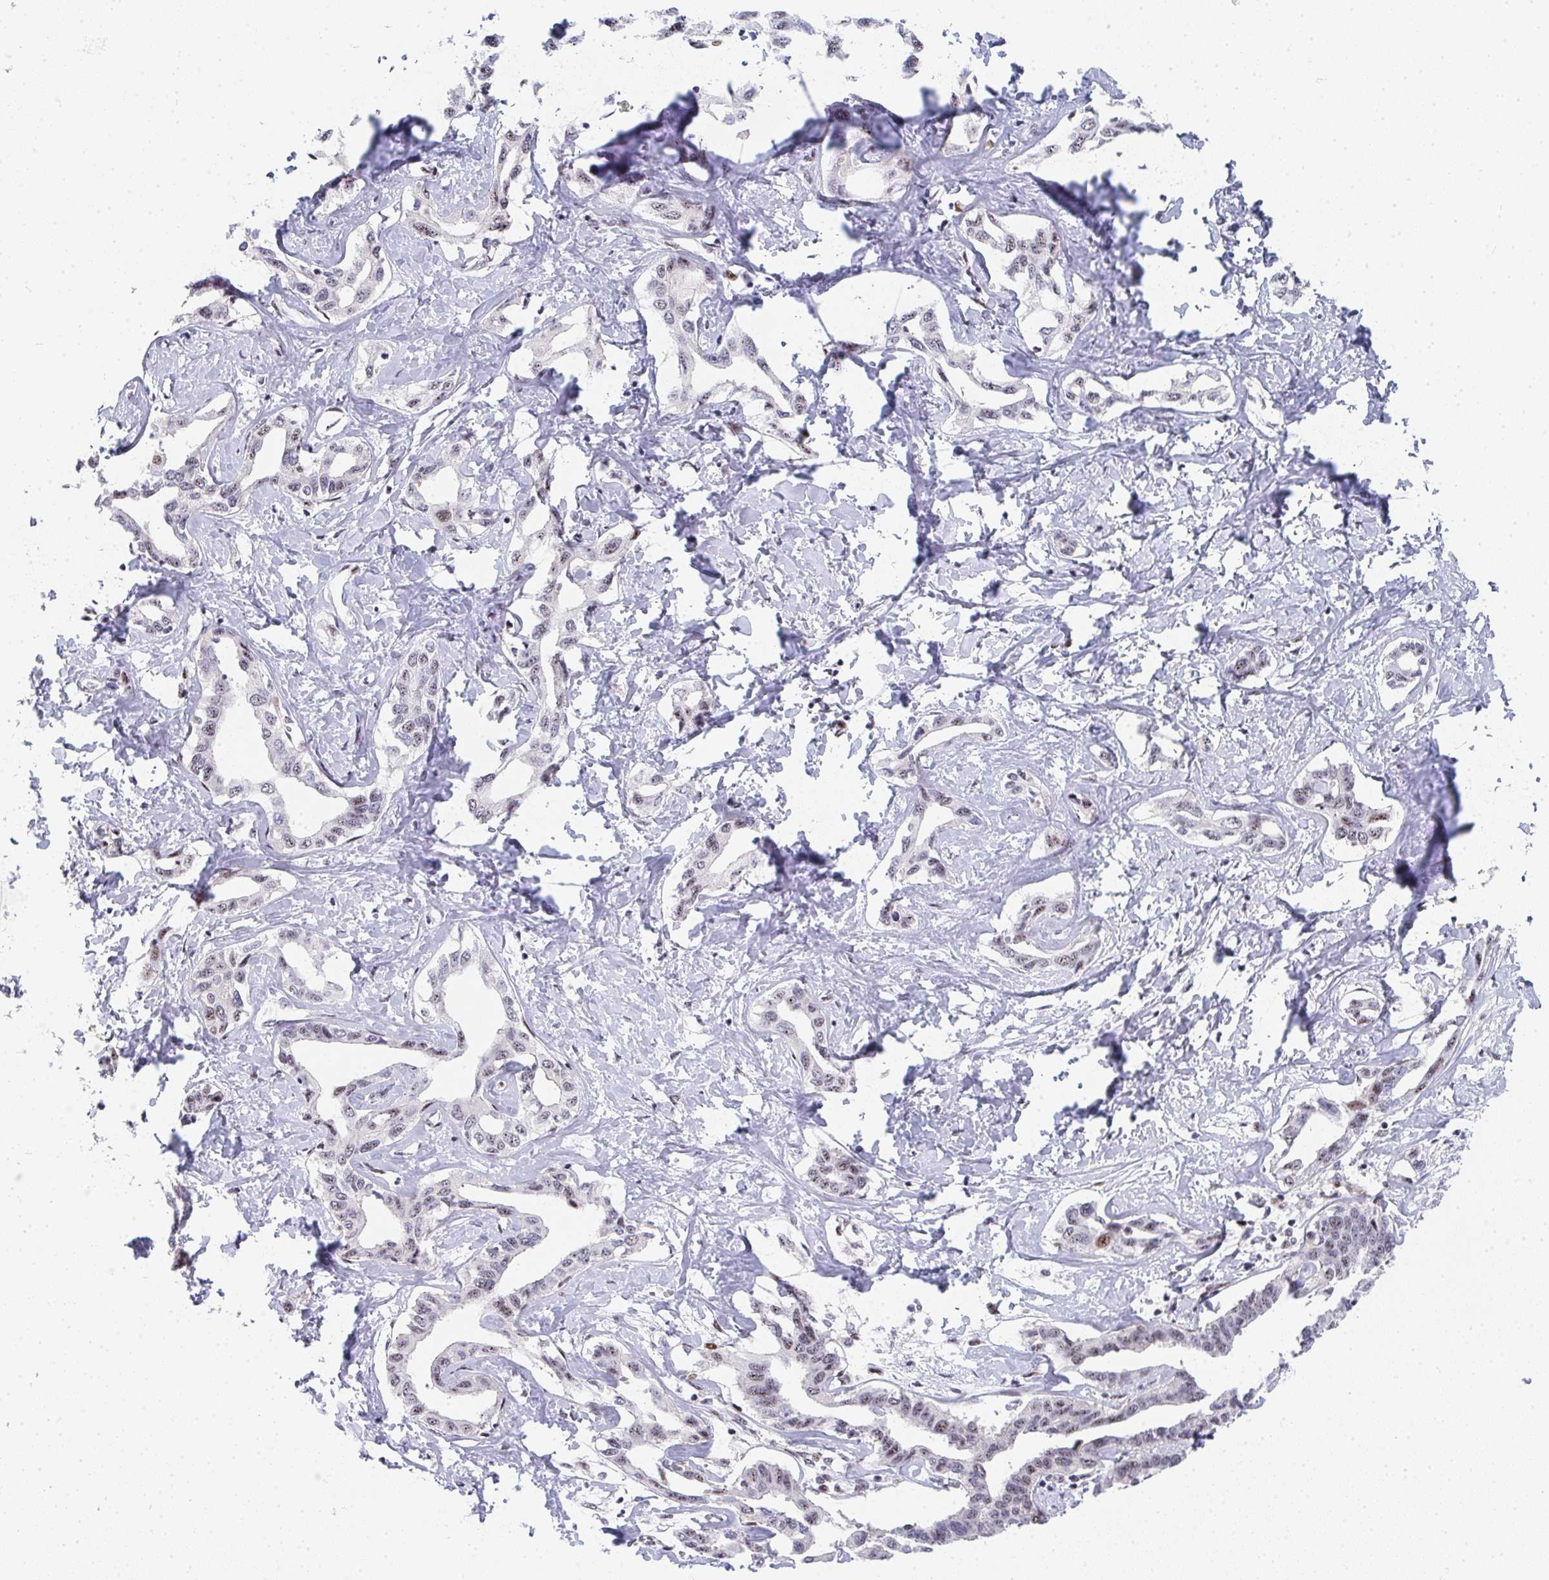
{"staining": {"intensity": "weak", "quantity": "25%-75%", "location": "nuclear"}, "tissue": "liver cancer", "cell_type": "Tumor cells", "image_type": "cancer", "snomed": [{"axis": "morphology", "description": "Cholangiocarcinoma"}, {"axis": "topography", "description": "Liver"}], "caption": "A brown stain labels weak nuclear staining of a protein in human liver cancer (cholangiocarcinoma) tumor cells. Nuclei are stained in blue.", "gene": "ZIC3", "patient": {"sex": "male", "age": 59}}